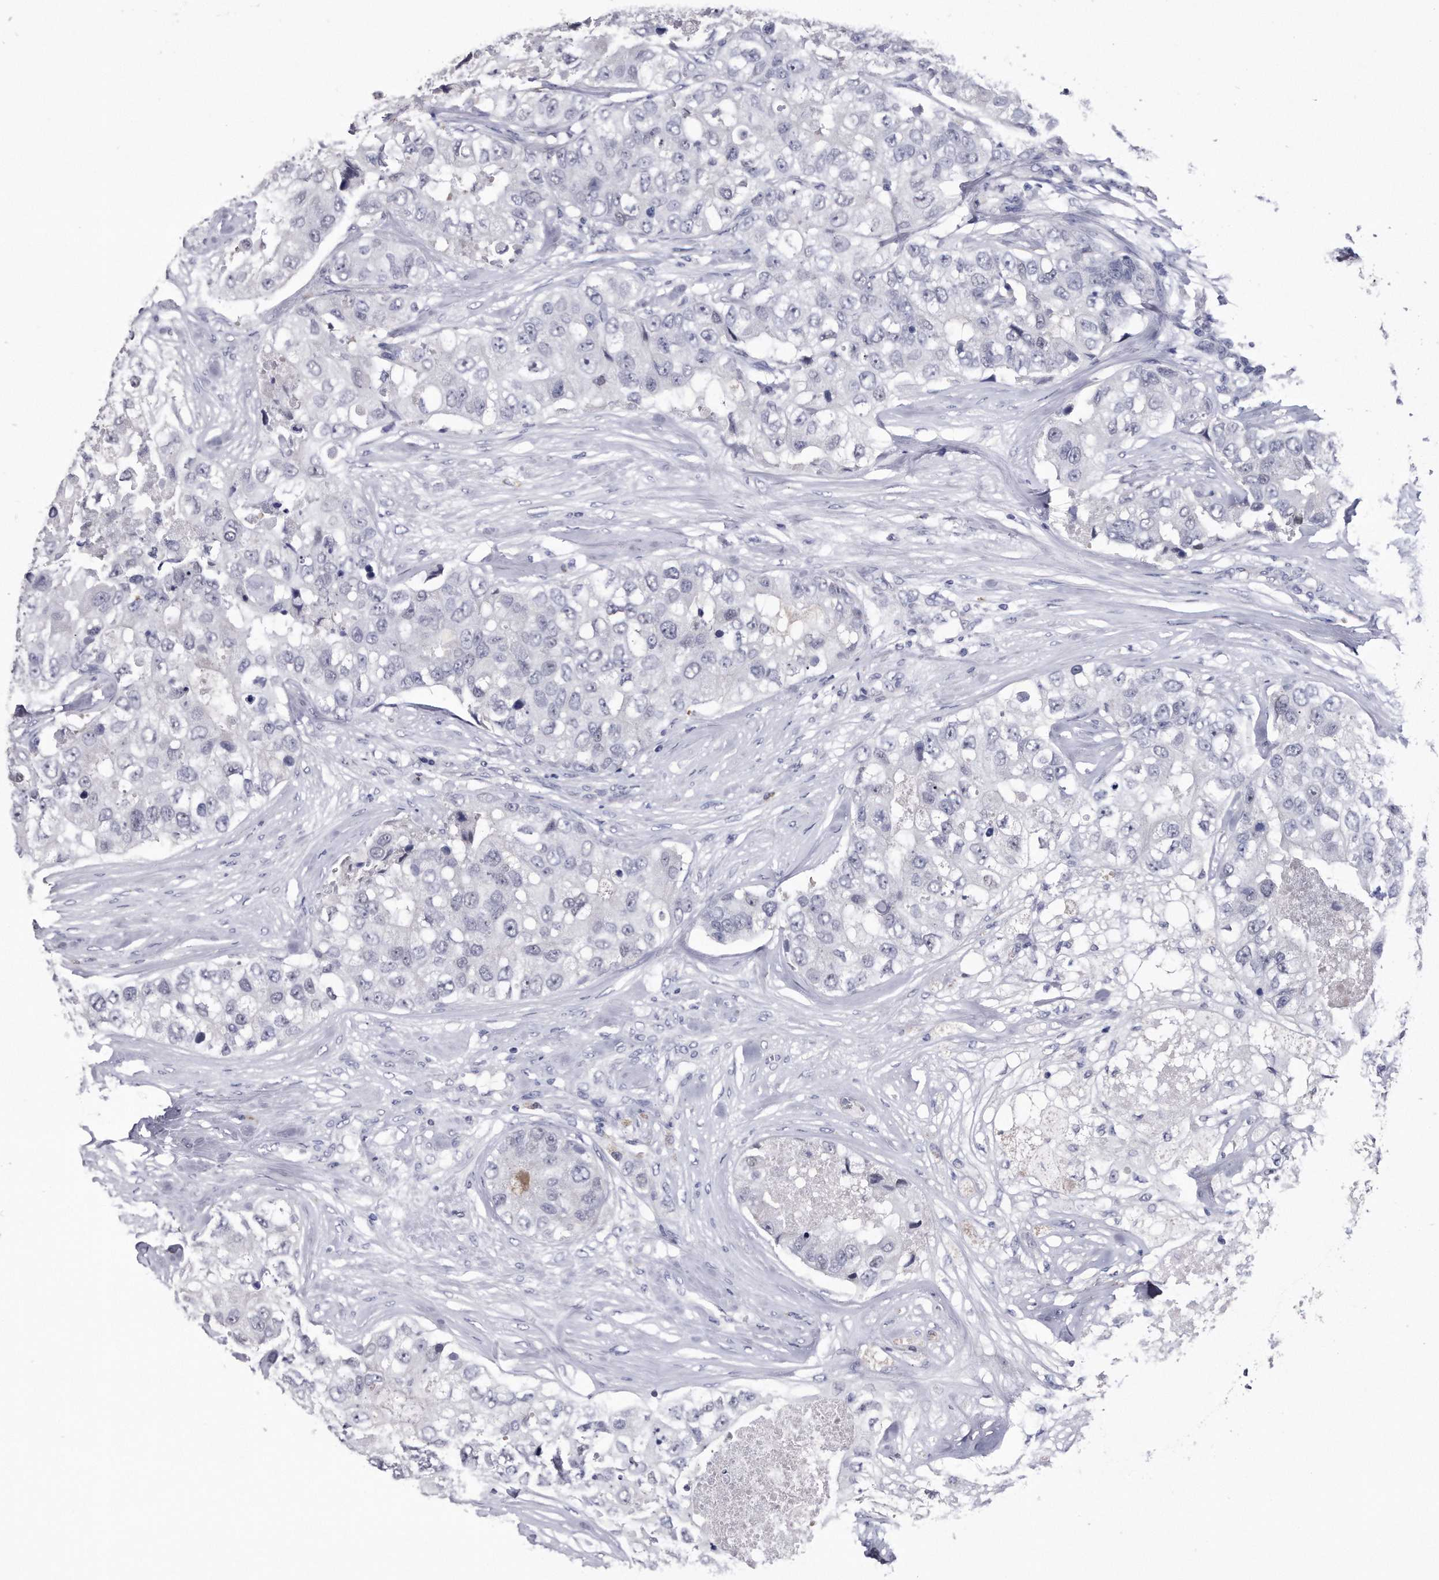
{"staining": {"intensity": "negative", "quantity": "none", "location": "none"}, "tissue": "breast cancer", "cell_type": "Tumor cells", "image_type": "cancer", "snomed": [{"axis": "morphology", "description": "Duct carcinoma"}, {"axis": "topography", "description": "Breast"}], "caption": "The micrograph displays no significant positivity in tumor cells of breast cancer.", "gene": "KCTD8", "patient": {"sex": "female", "age": 62}}